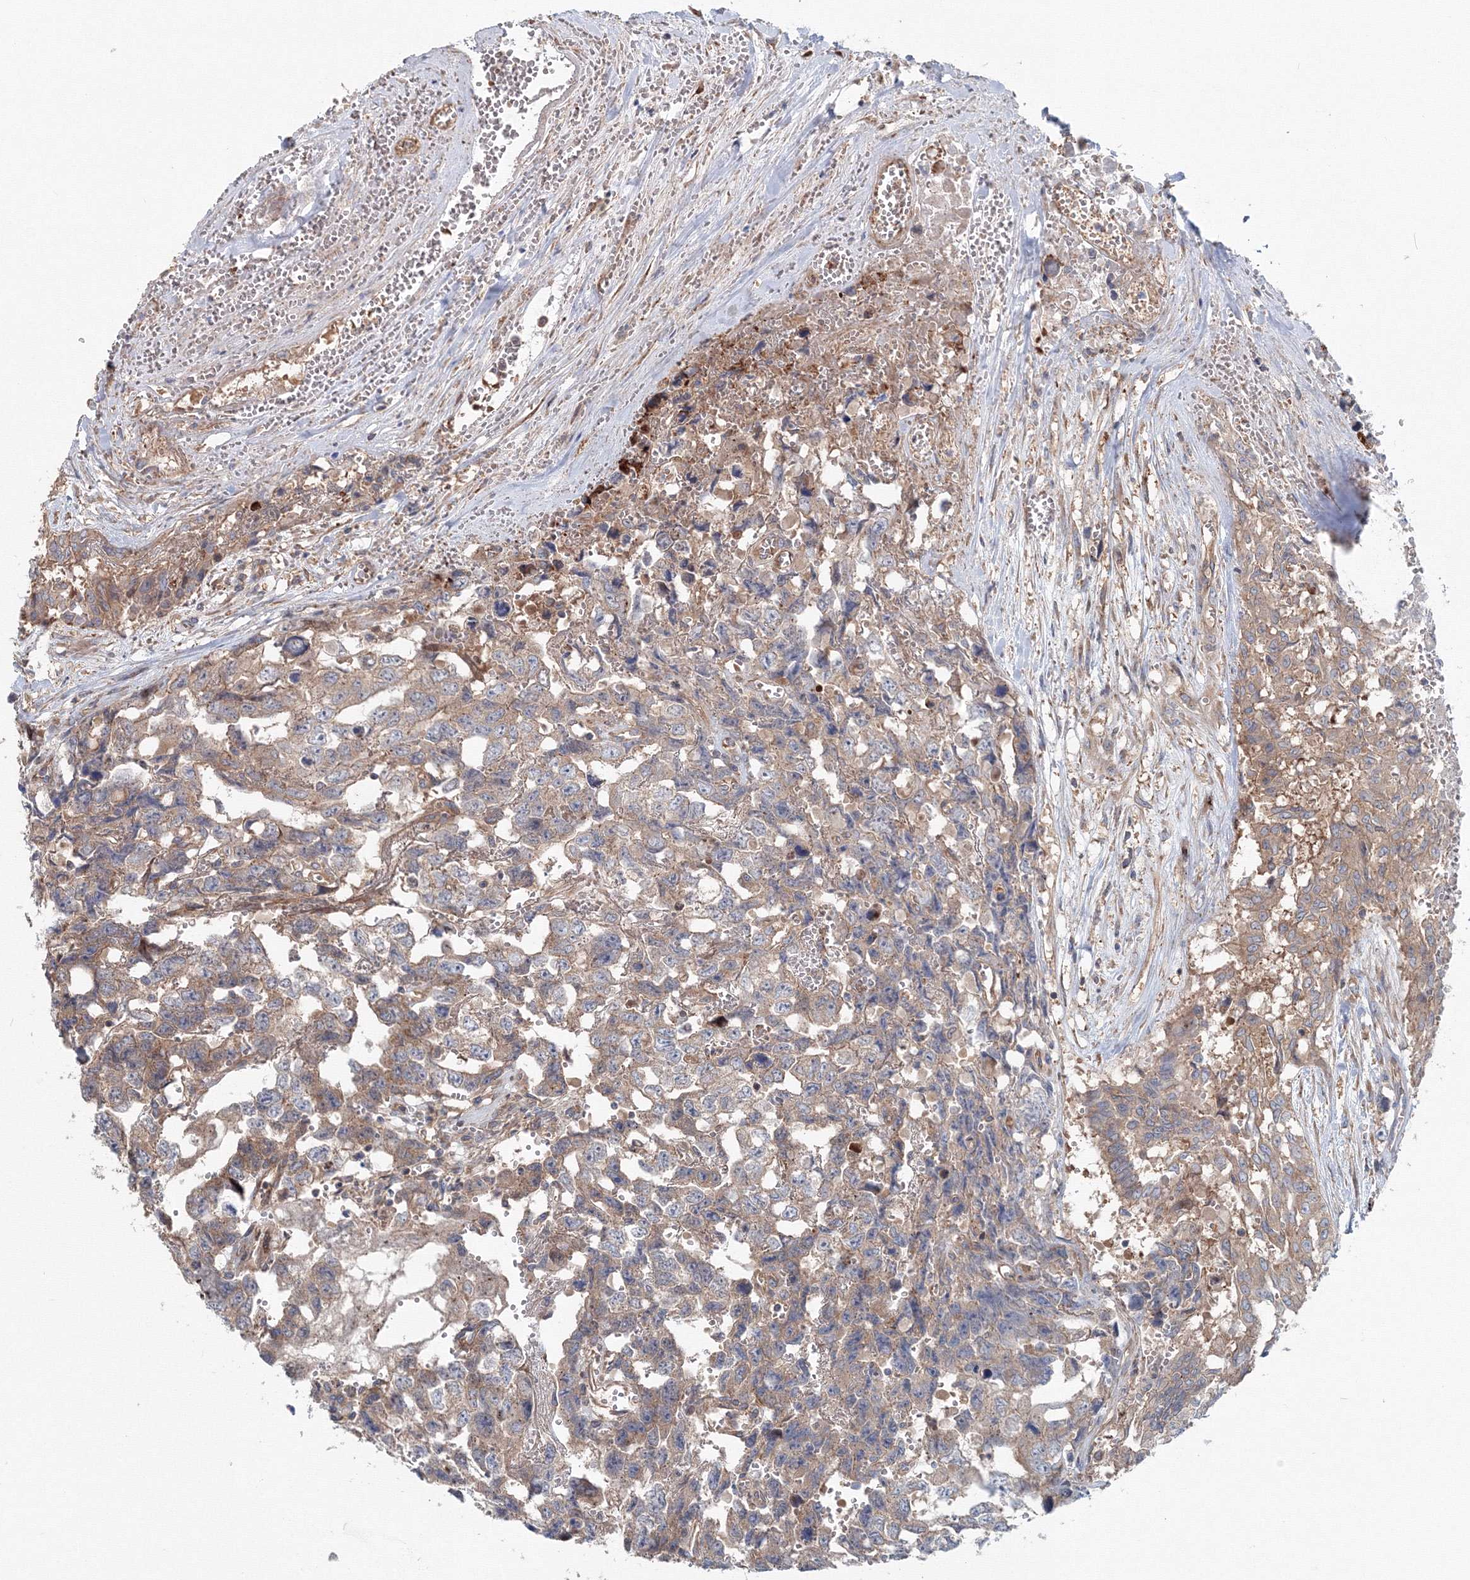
{"staining": {"intensity": "weak", "quantity": ">75%", "location": "cytoplasmic/membranous"}, "tissue": "testis cancer", "cell_type": "Tumor cells", "image_type": "cancer", "snomed": [{"axis": "morphology", "description": "Carcinoma, Embryonal, NOS"}, {"axis": "topography", "description": "Testis"}], "caption": "This is an image of IHC staining of testis cancer, which shows weak expression in the cytoplasmic/membranous of tumor cells.", "gene": "EXOC1", "patient": {"sex": "male", "age": 31}}